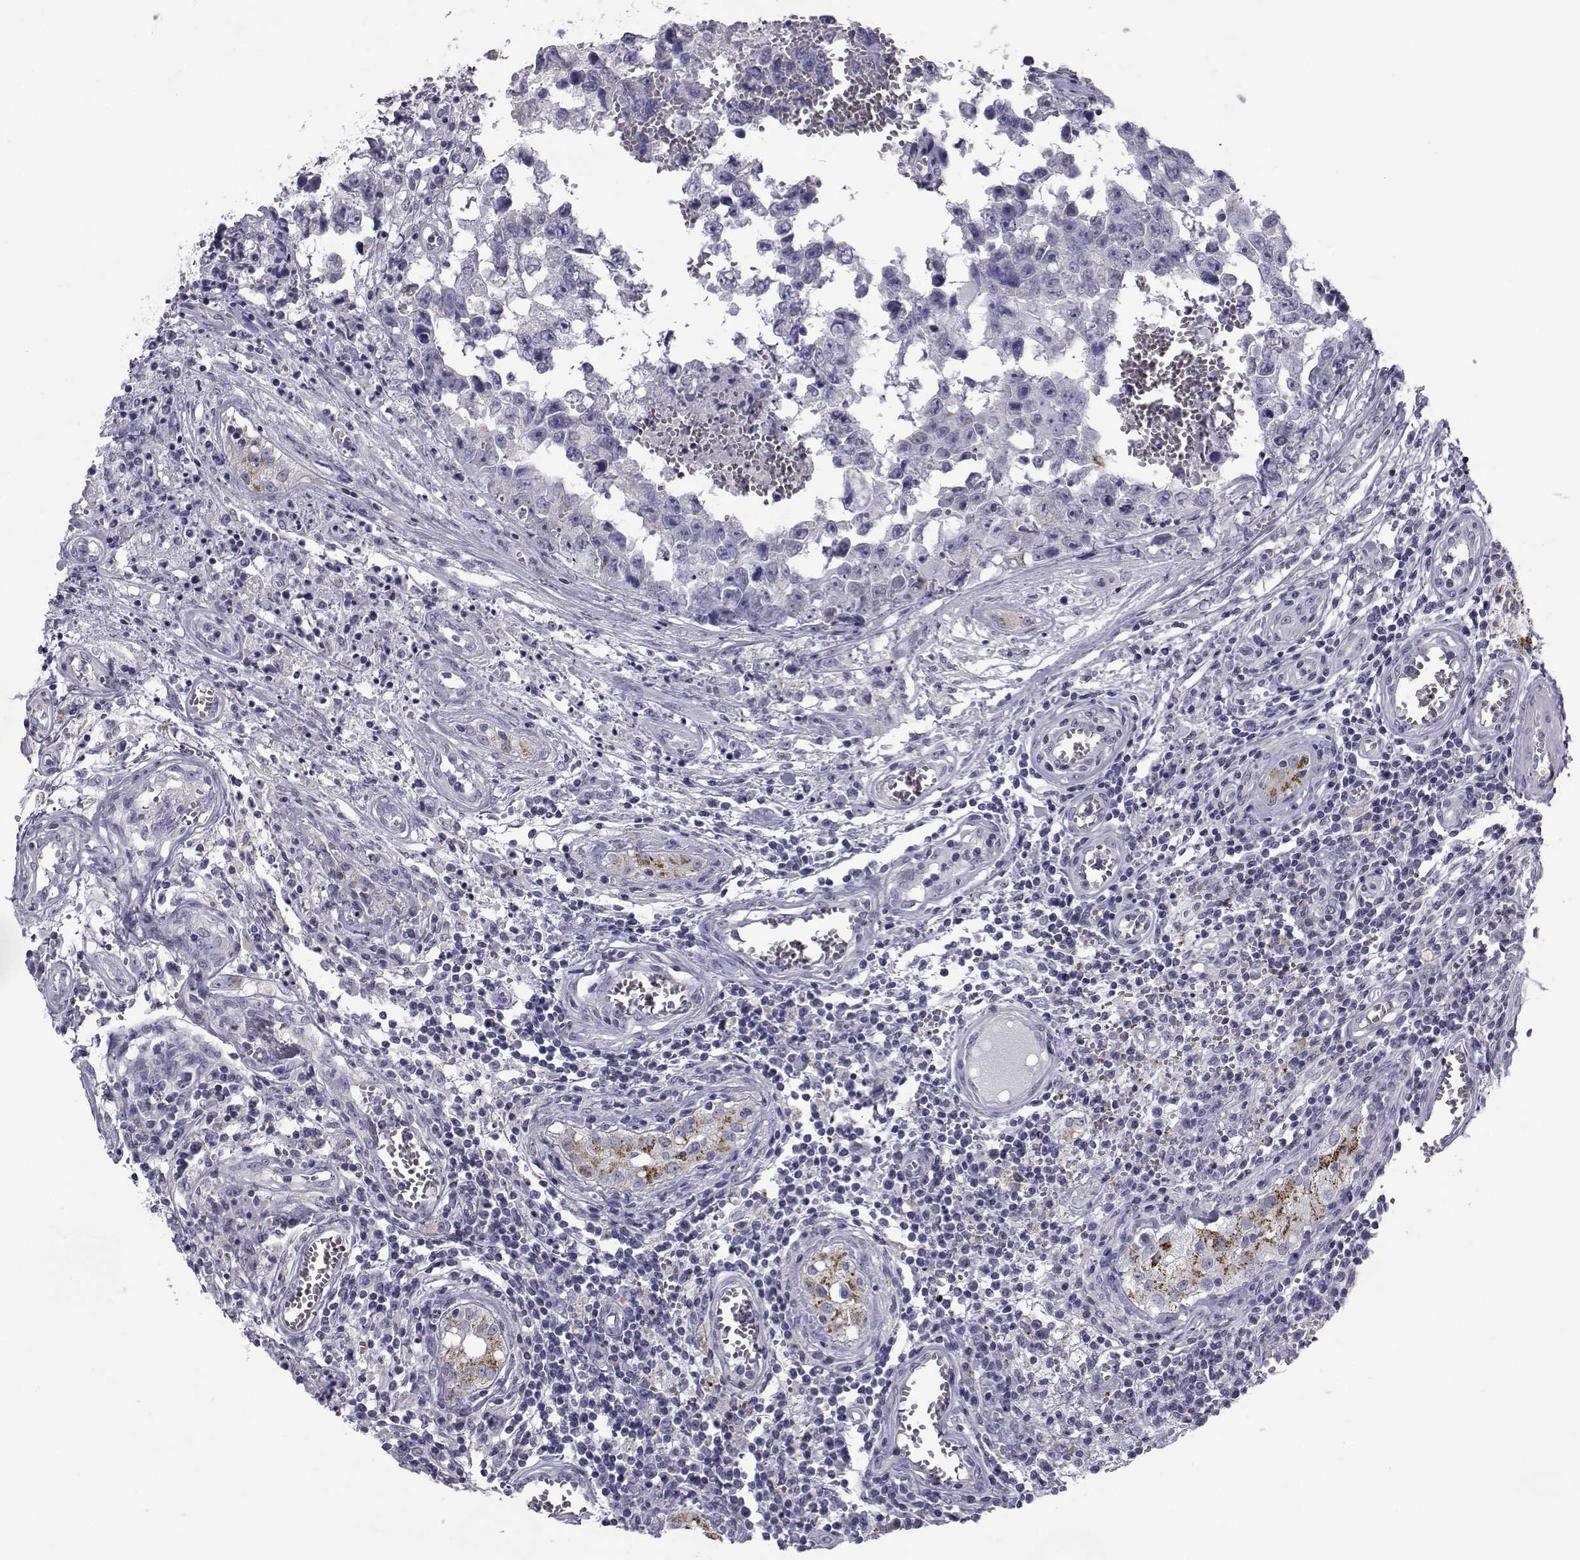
{"staining": {"intensity": "negative", "quantity": "none", "location": "none"}, "tissue": "testis cancer", "cell_type": "Tumor cells", "image_type": "cancer", "snomed": [{"axis": "morphology", "description": "Carcinoma, Embryonal, NOS"}, {"axis": "topography", "description": "Testis"}], "caption": "Tumor cells show no significant protein staining in testis cancer (embryonal carcinoma).", "gene": "FDXR", "patient": {"sex": "male", "age": 36}}